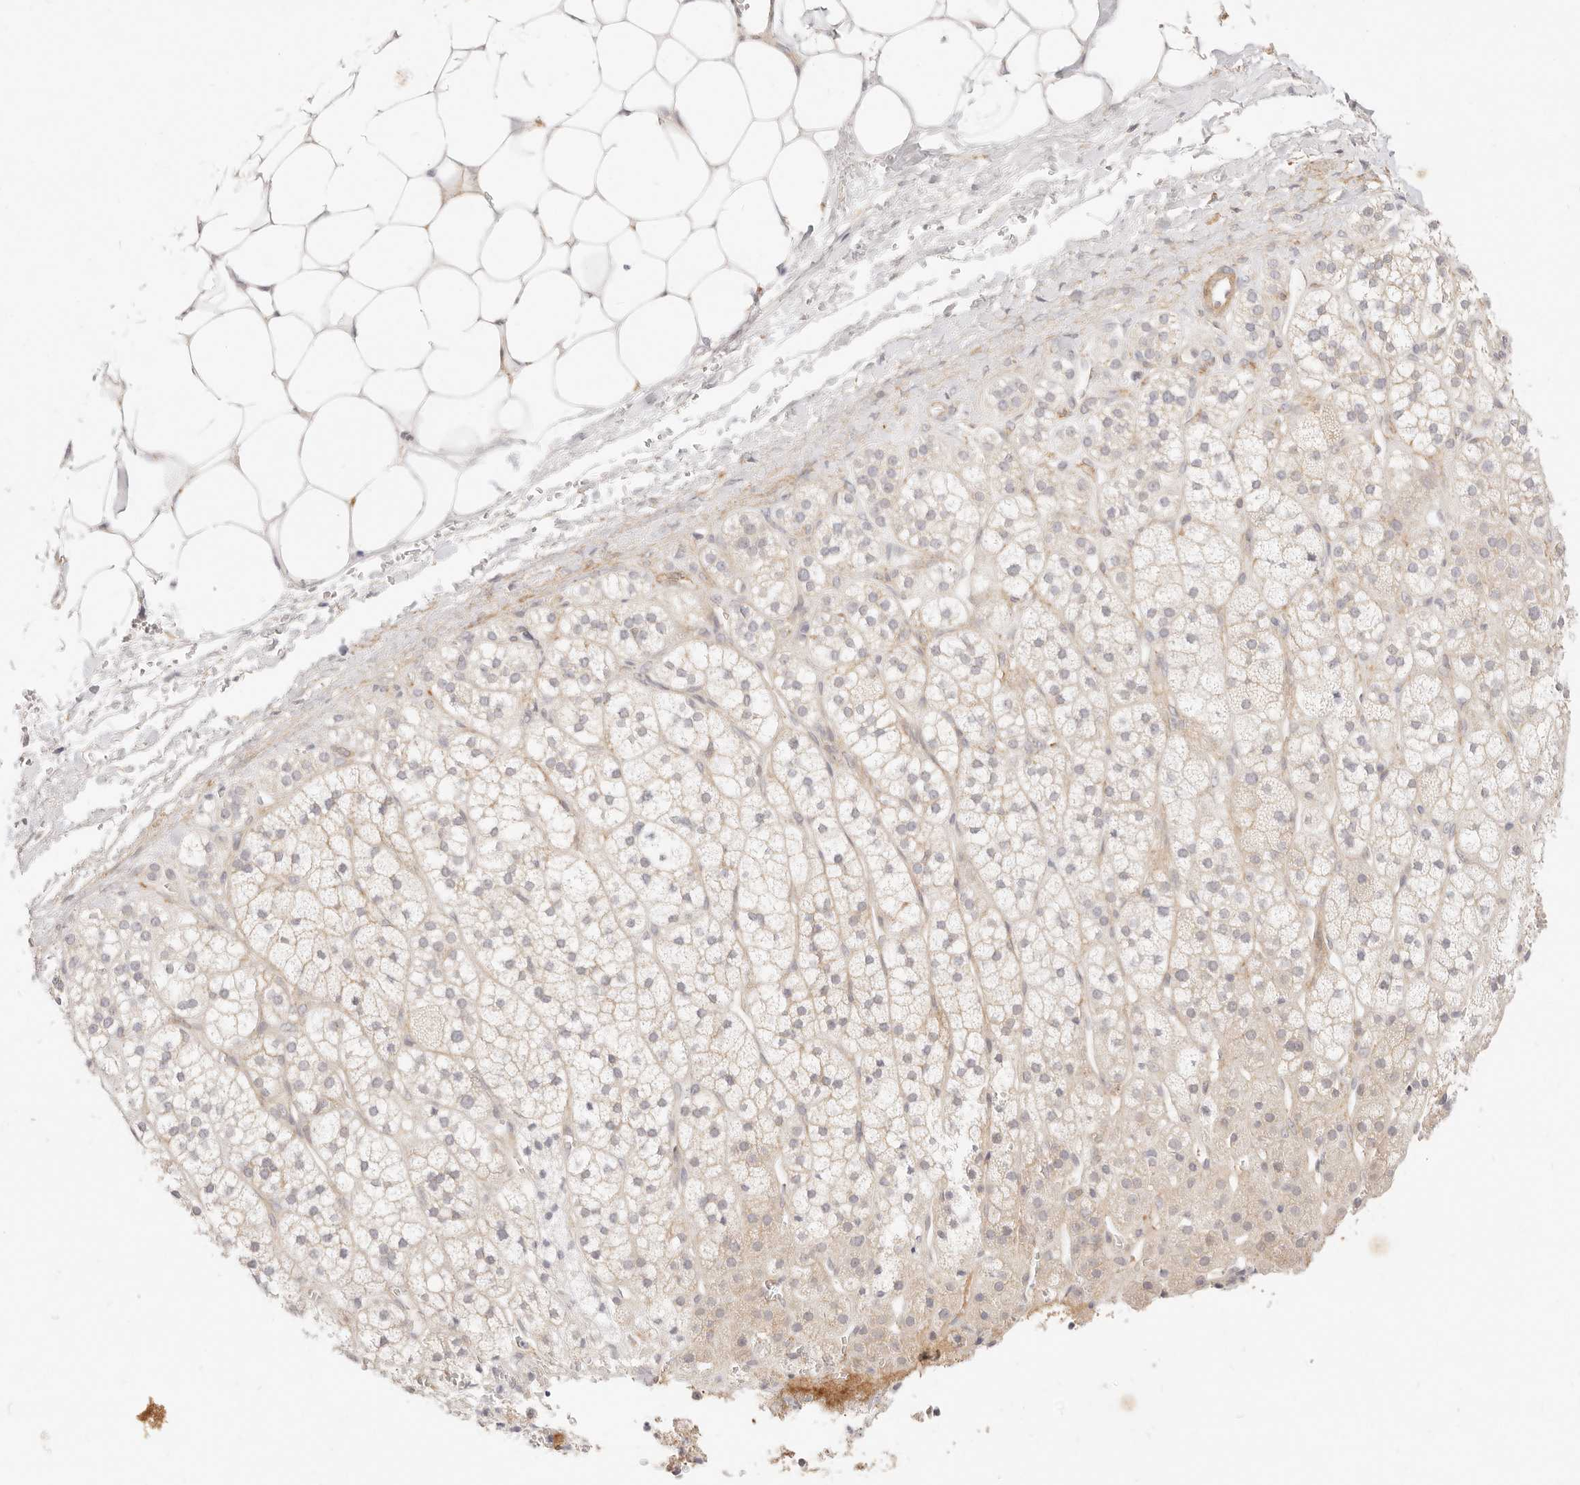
{"staining": {"intensity": "weak", "quantity": "<25%", "location": "cytoplasmic/membranous"}, "tissue": "adrenal gland", "cell_type": "Glandular cells", "image_type": "normal", "snomed": [{"axis": "morphology", "description": "Normal tissue, NOS"}, {"axis": "topography", "description": "Adrenal gland"}], "caption": "Immunohistochemistry of benign adrenal gland shows no expression in glandular cells.", "gene": "UBXN10", "patient": {"sex": "male", "age": 56}}